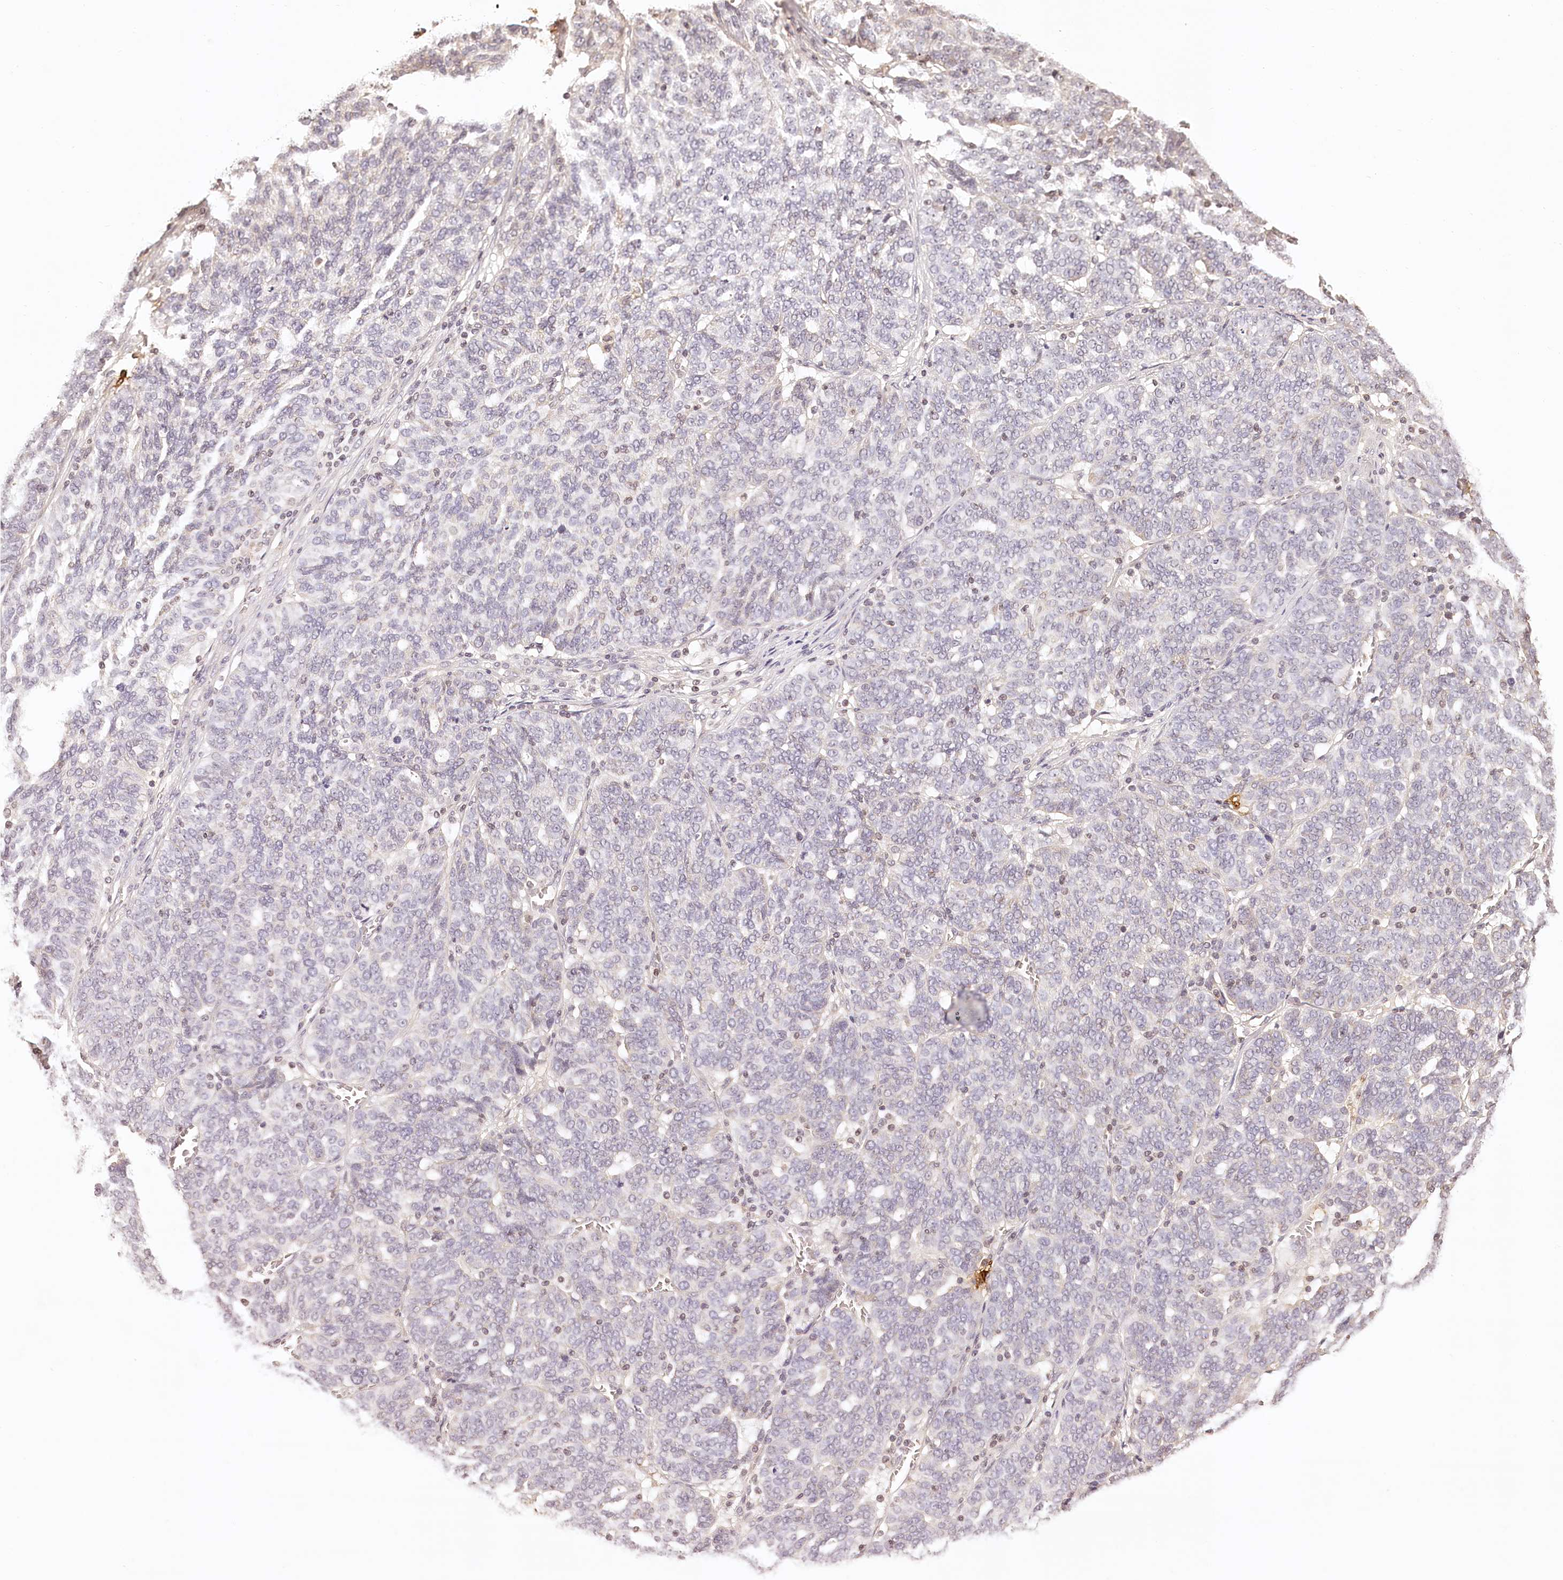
{"staining": {"intensity": "negative", "quantity": "none", "location": "none"}, "tissue": "ovarian cancer", "cell_type": "Tumor cells", "image_type": "cancer", "snomed": [{"axis": "morphology", "description": "Cystadenocarcinoma, serous, NOS"}, {"axis": "topography", "description": "Ovary"}], "caption": "Tumor cells show no significant protein positivity in serous cystadenocarcinoma (ovarian).", "gene": "SYNGR1", "patient": {"sex": "female", "age": 59}}